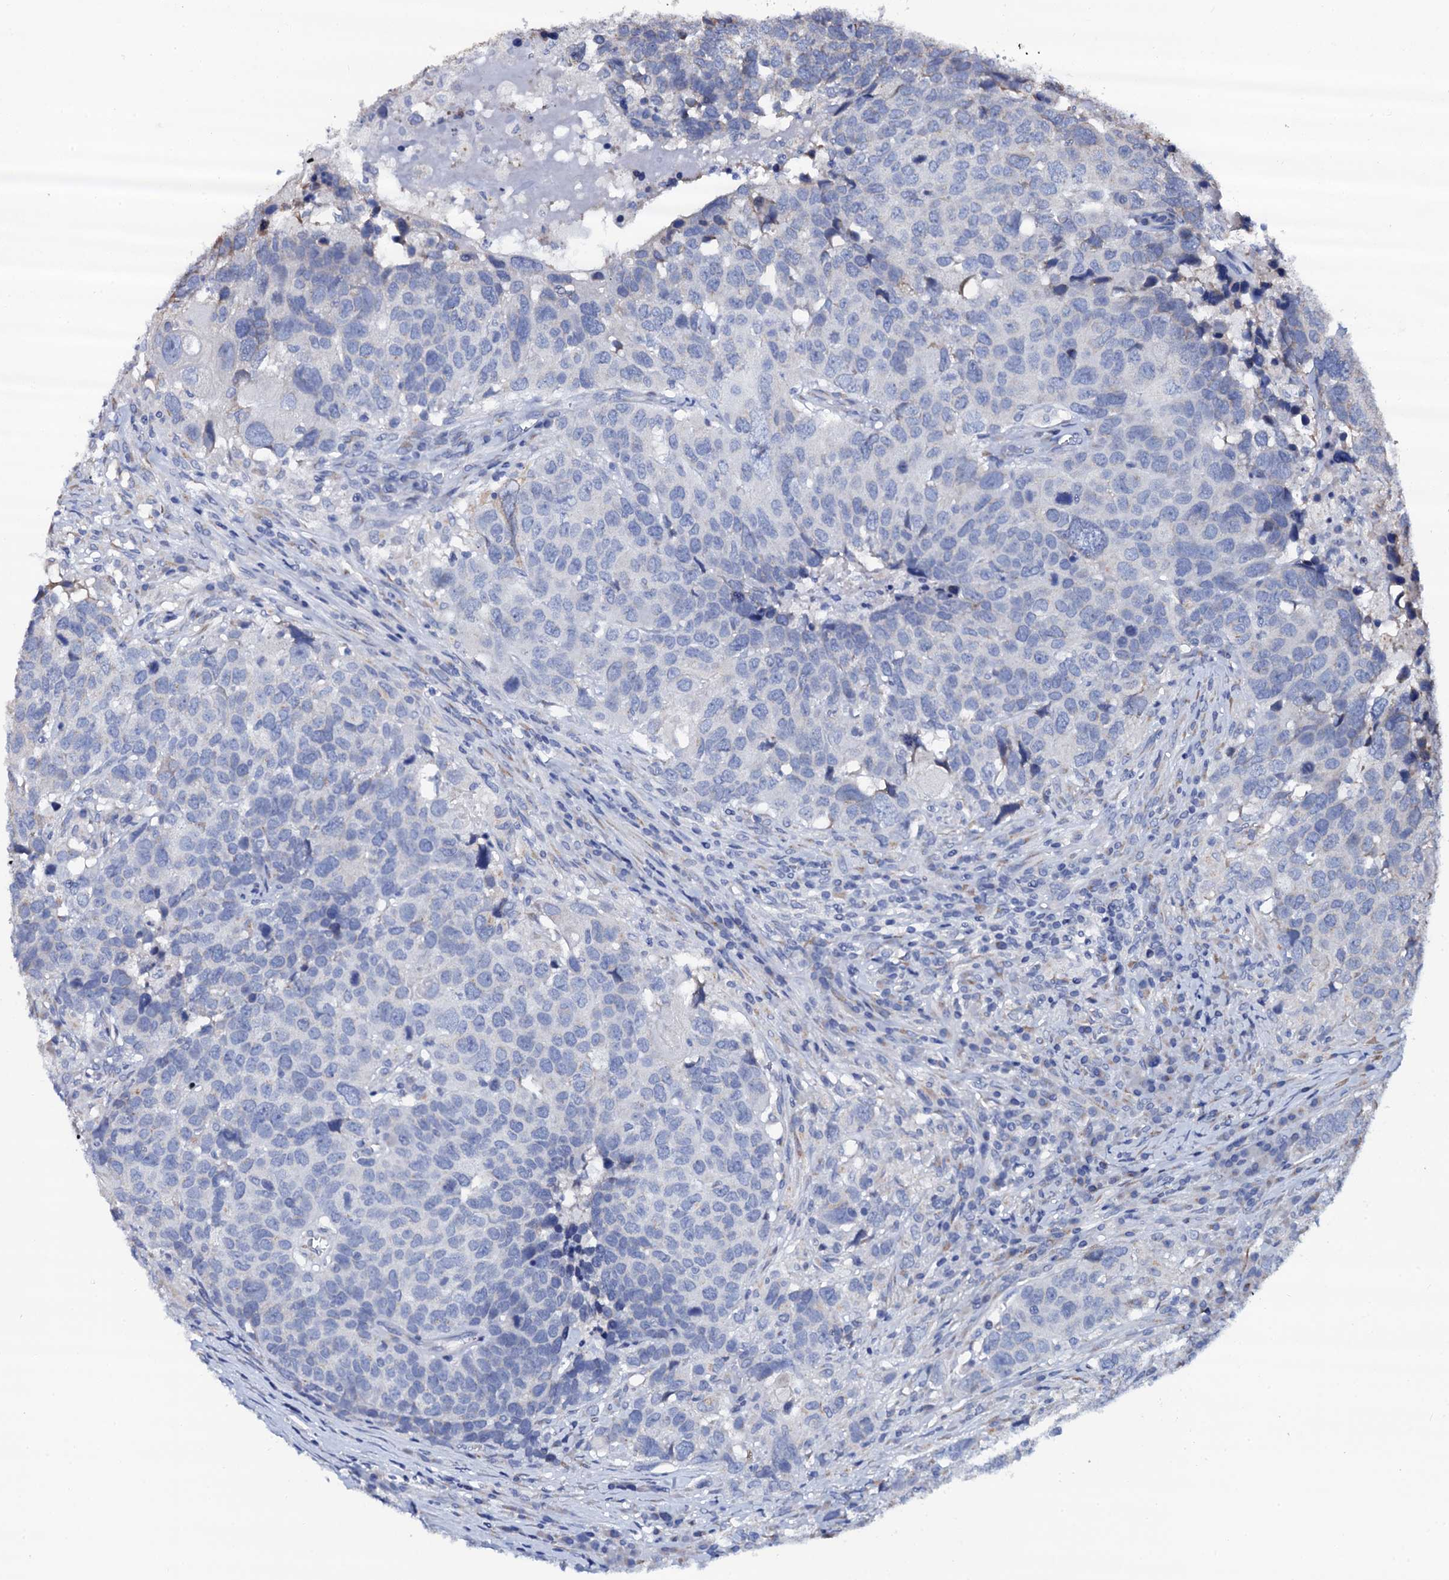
{"staining": {"intensity": "negative", "quantity": "none", "location": "none"}, "tissue": "head and neck cancer", "cell_type": "Tumor cells", "image_type": "cancer", "snomed": [{"axis": "morphology", "description": "Squamous cell carcinoma, NOS"}, {"axis": "topography", "description": "Head-Neck"}], "caption": "The micrograph demonstrates no significant expression in tumor cells of head and neck squamous cell carcinoma.", "gene": "AKAP3", "patient": {"sex": "male", "age": 66}}